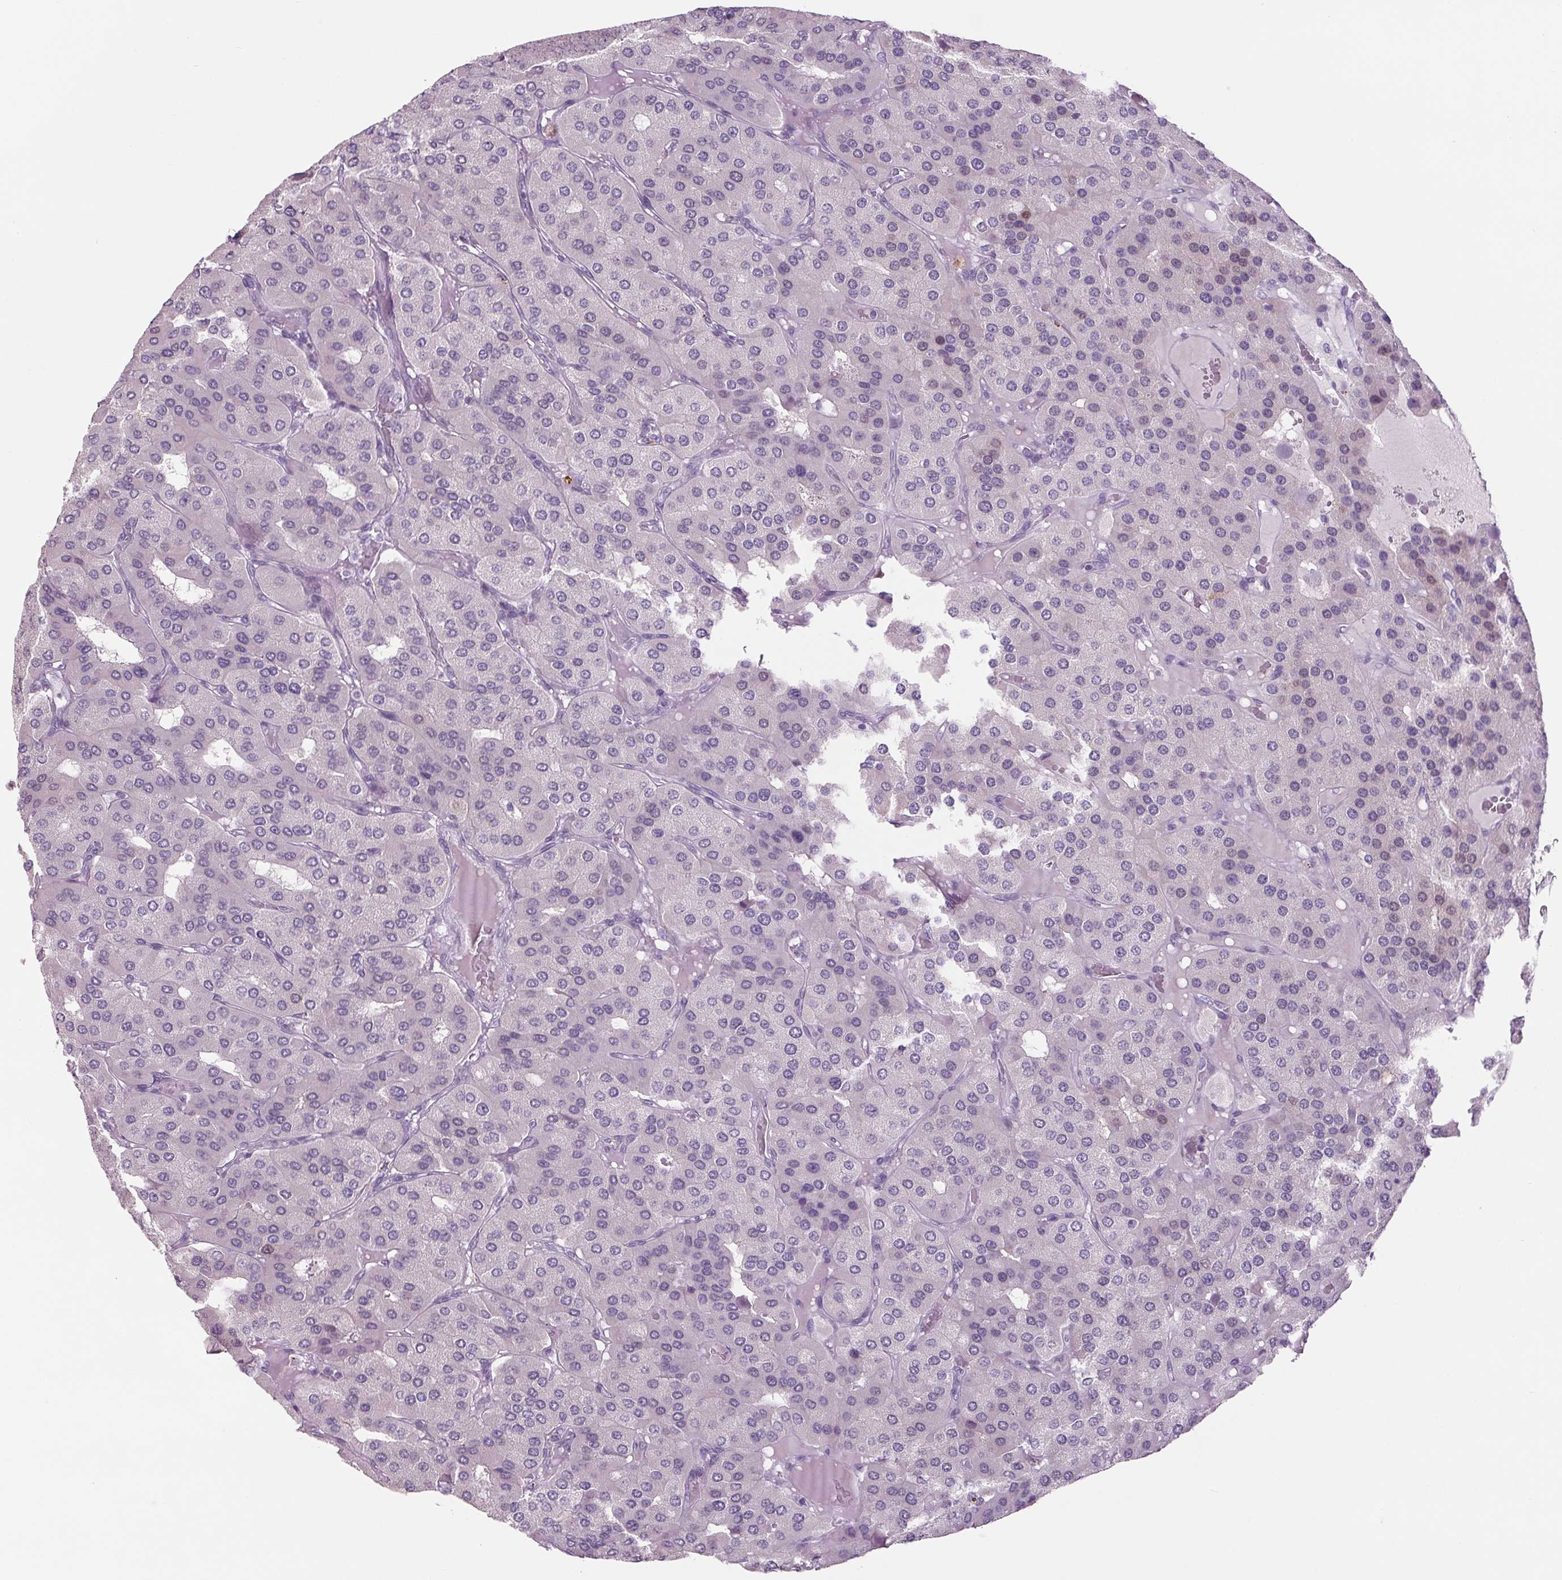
{"staining": {"intensity": "negative", "quantity": "none", "location": "none"}, "tissue": "parathyroid gland", "cell_type": "Glandular cells", "image_type": "normal", "snomed": [{"axis": "morphology", "description": "Normal tissue, NOS"}, {"axis": "morphology", "description": "Adenoma, NOS"}, {"axis": "topography", "description": "Parathyroid gland"}], "caption": "This micrograph is of benign parathyroid gland stained with immunohistochemistry (IHC) to label a protein in brown with the nuclei are counter-stained blue. There is no positivity in glandular cells. The staining is performed using DAB (3,3'-diaminobenzidine) brown chromogen with nuclei counter-stained in using hematoxylin.", "gene": "PPP1R1A", "patient": {"sex": "female", "age": 86}}